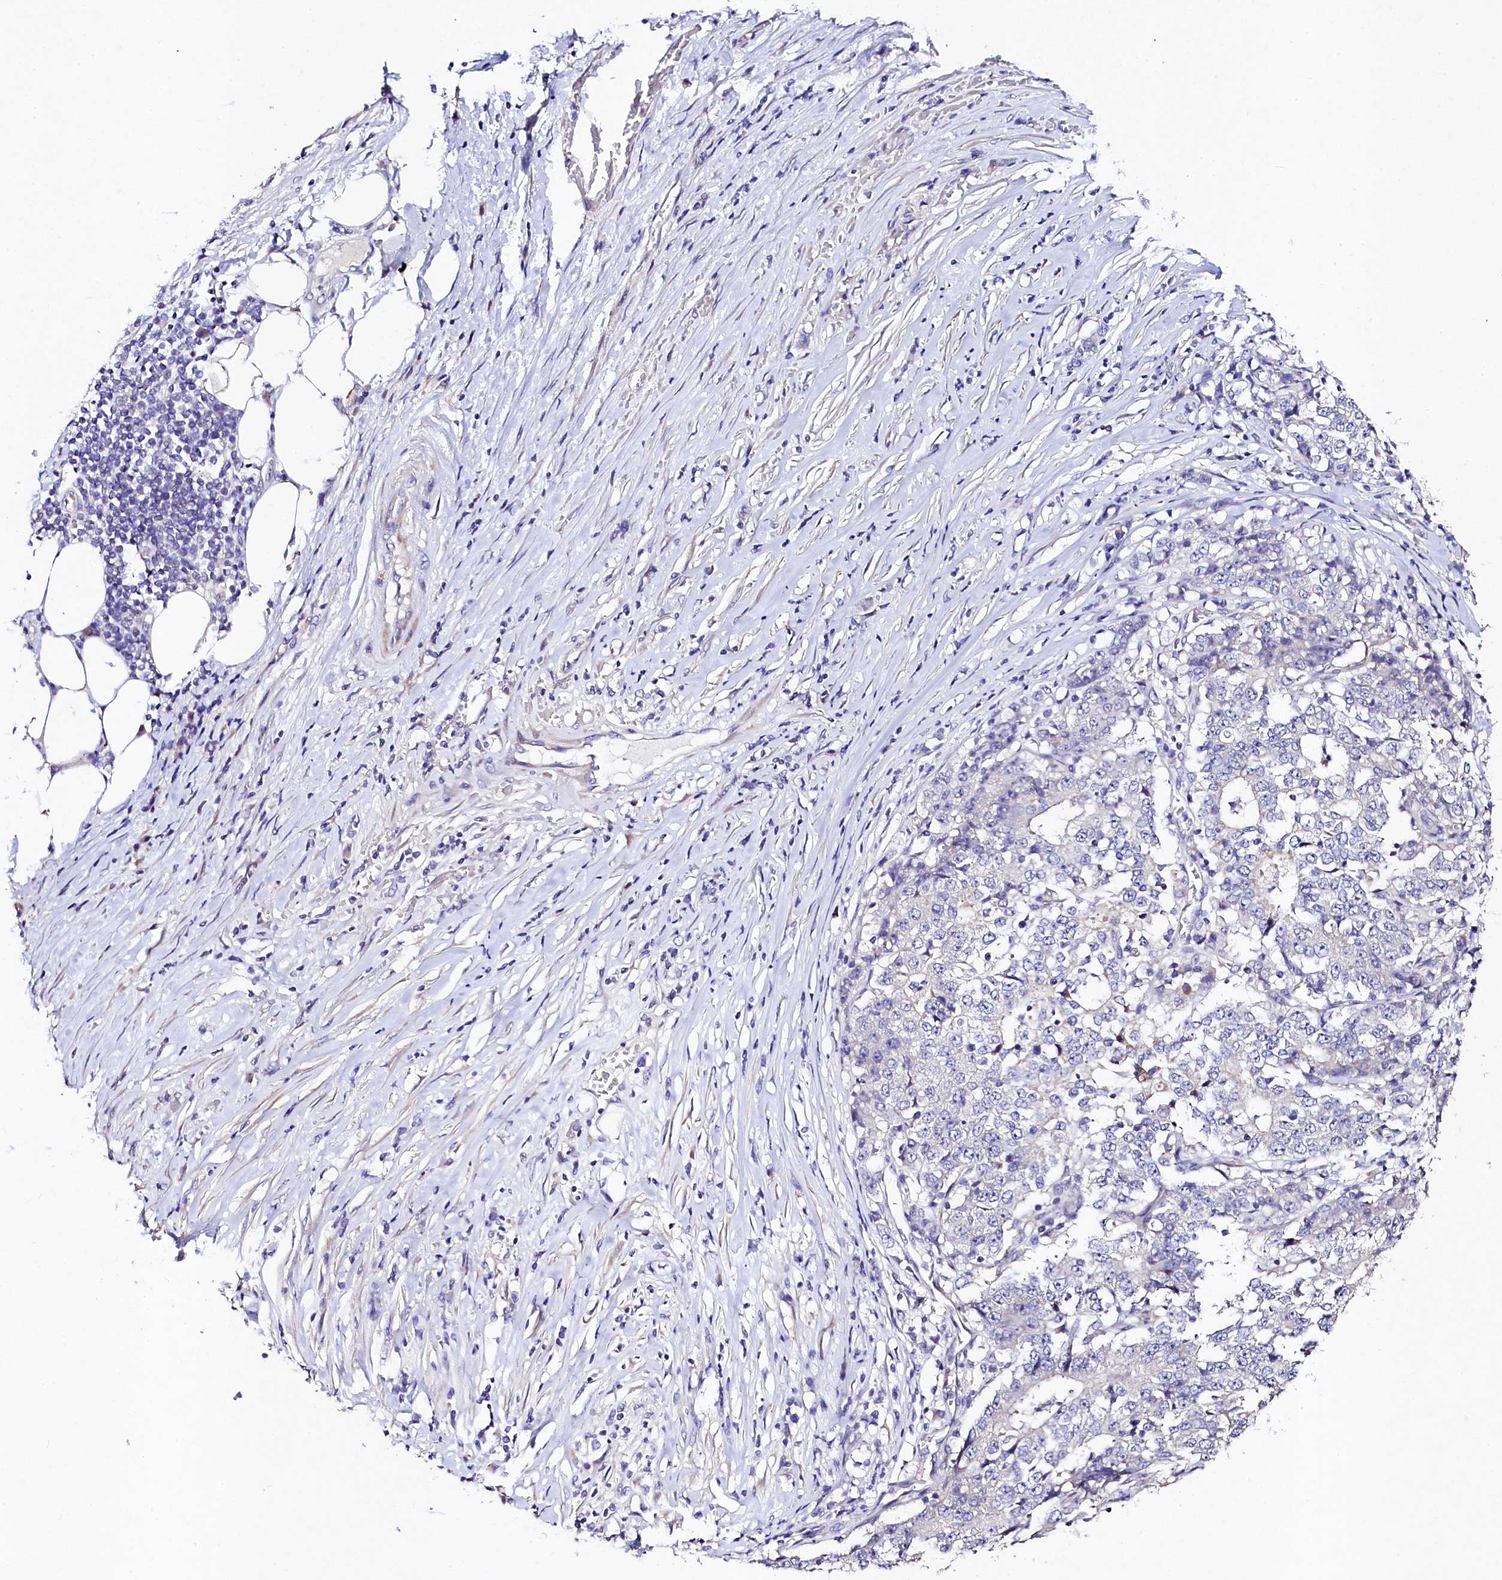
{"staining": {"intensity": "negative", "quantity": "none", "location": "none"}, "tissue": "stomach cancer", "cell_type": "Tumor cells", "image_type": "cancer", "snomed": [{"axis": "morphology", "description": "Adenocarcinoma, NOS"}, {"axis": "topography", "description": "Stomach"}], "caption": "Immunohistochemistry of adenocarcinoma (stomach) displays no expression in tumor cells. The staining was performed using DAB to visualize the protein expression in brown, while the nuclei were stained in blue with hematoxylin (Magnification: 20x).", "gene": "FXYD6", "patient": {"sex": "male", "age": 59}}